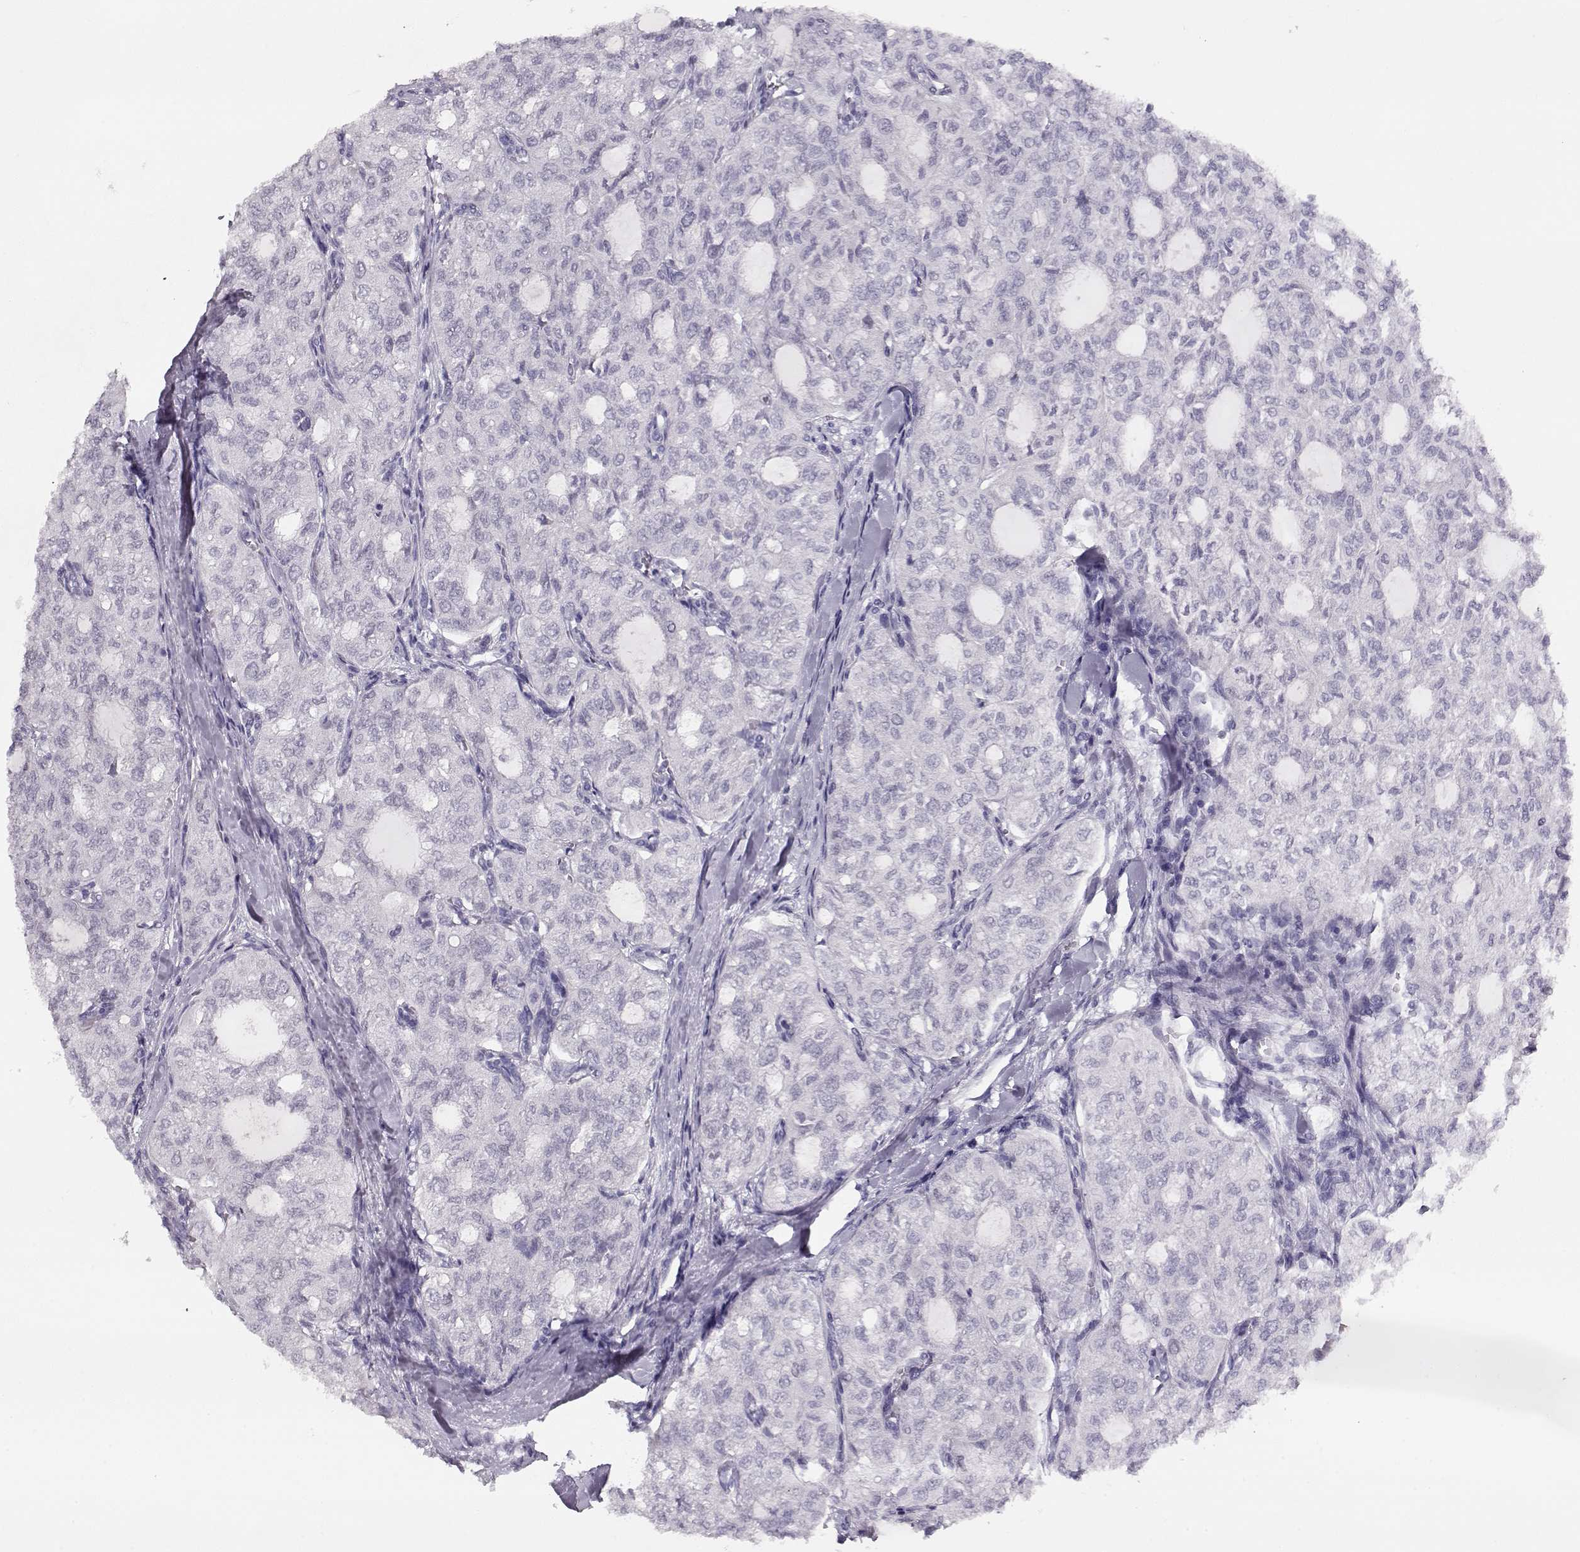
{"staining": {"intensity": "negative", "quantity": "none", "location": "none"}, "tissue": "thyroid cancer", "cell_type": "Tumor cells", "image_type": "cancer", "snomed": [{"axis": "morphology", "description": "Follicular adenoma carcinoma, NOS"}, {"axis": "topography", "description": "Thyroid gland"}], "caption": "A photomicrograph of human follicular adenoma carcinoma (thyroid) is negative for staining in tumor cells.", "gene": "IMPG1", "patient": {"sex": "male", "age": 75}}